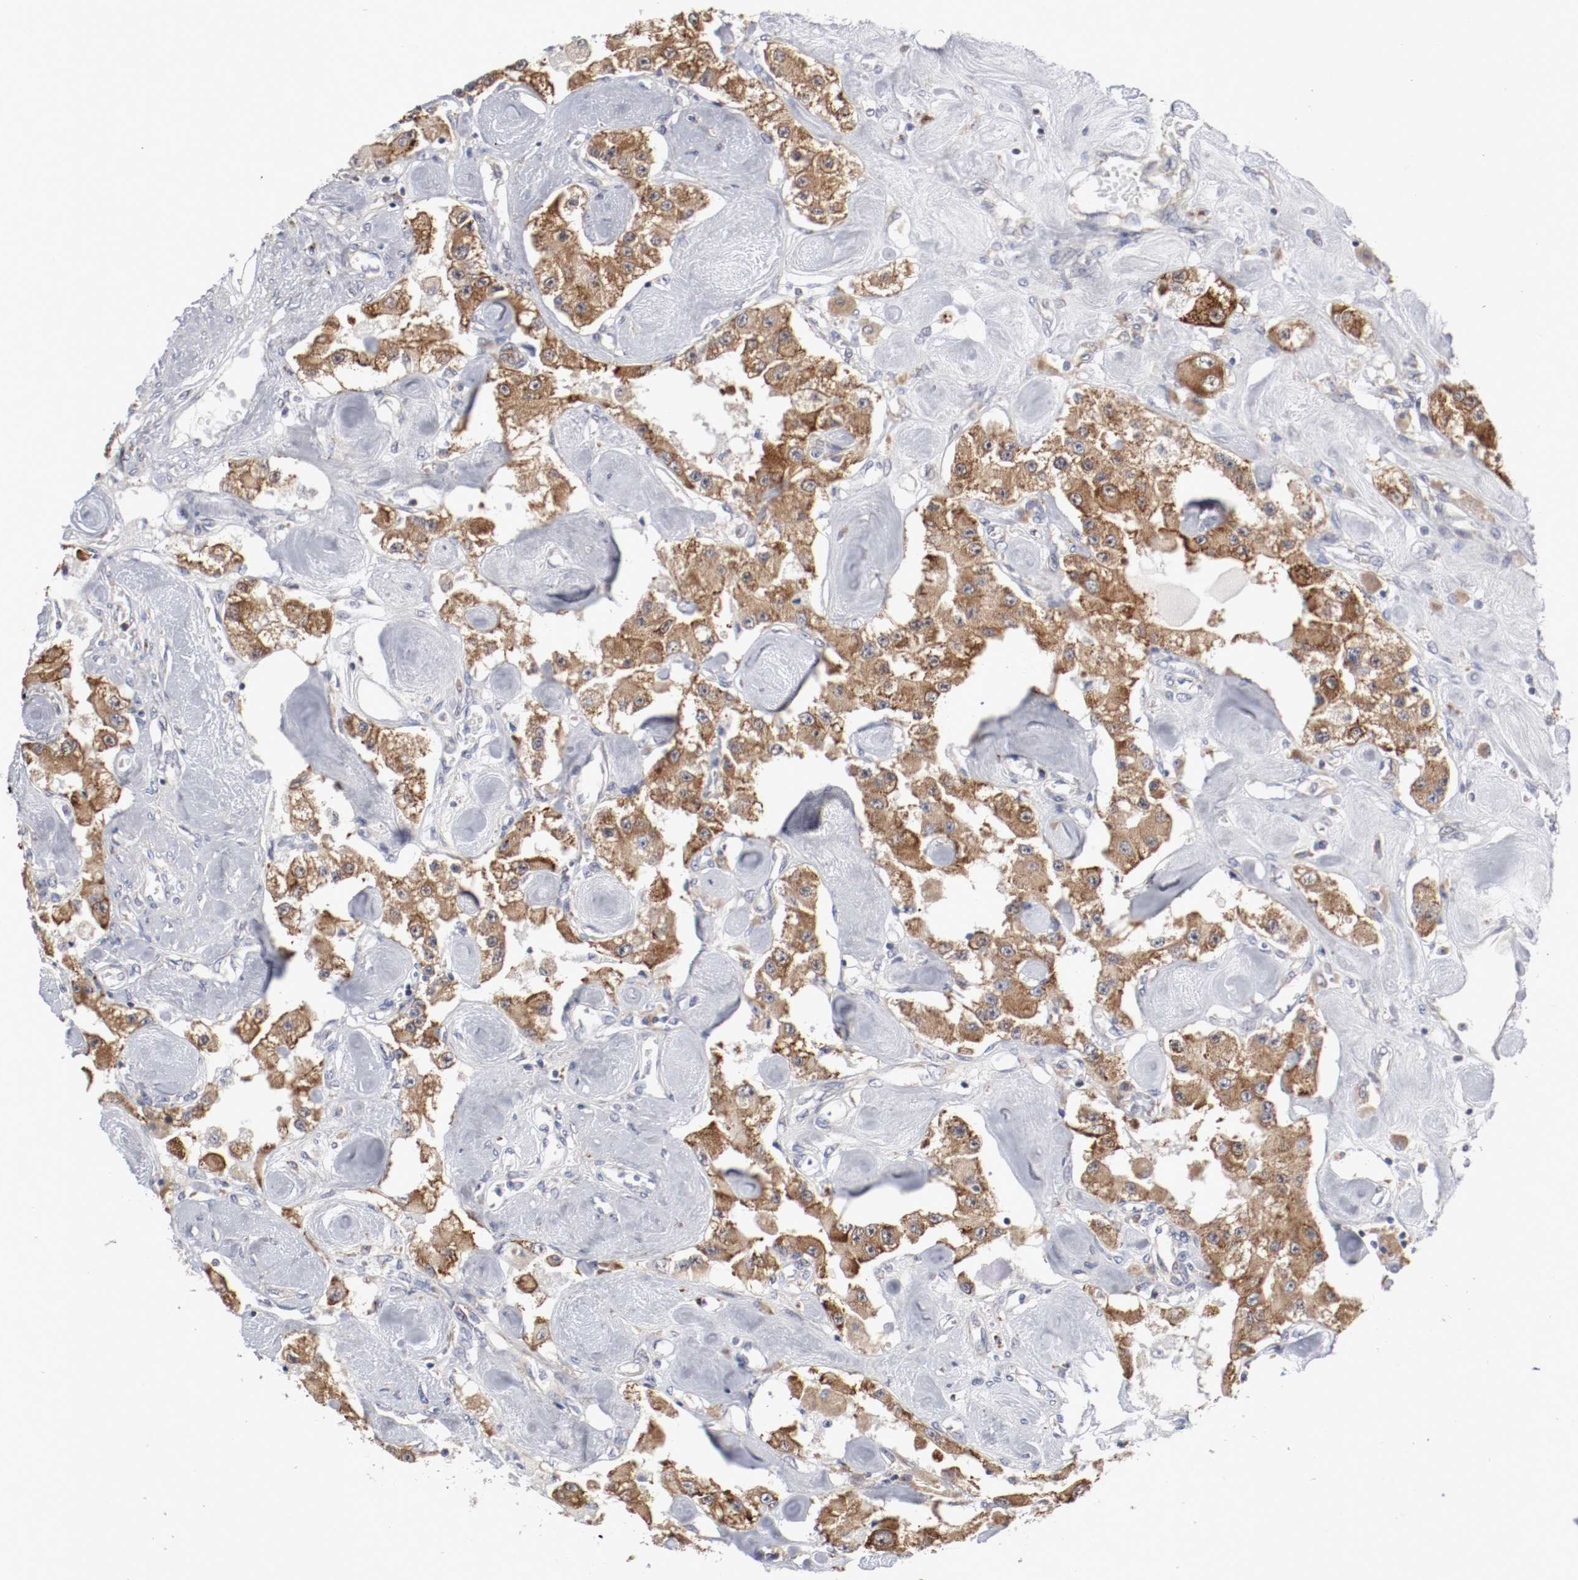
{"staining": {"intensity": "moderate", "quantity": ">75%", "location": "cytoplasmic/membranous"}, "tissue": "carcinoid", "cell_type": "Tumor cells", "image_type": "cancer", "snomed": [{"axis": "morphology", "description": "Carcinoid, malignant, NOS"}, {"axis": "topography", "description": "Pancreas"}], "caption": "Brown immunohistochemical staining in carcinoid shows moderate cytoplasmic/membranous expression in approximately >75% of tumor cells. (DAB IHC with brightfield microscopy, high magnification).", "gene": "FKBP3", "patient": {"sex": "male", "age": 41}}